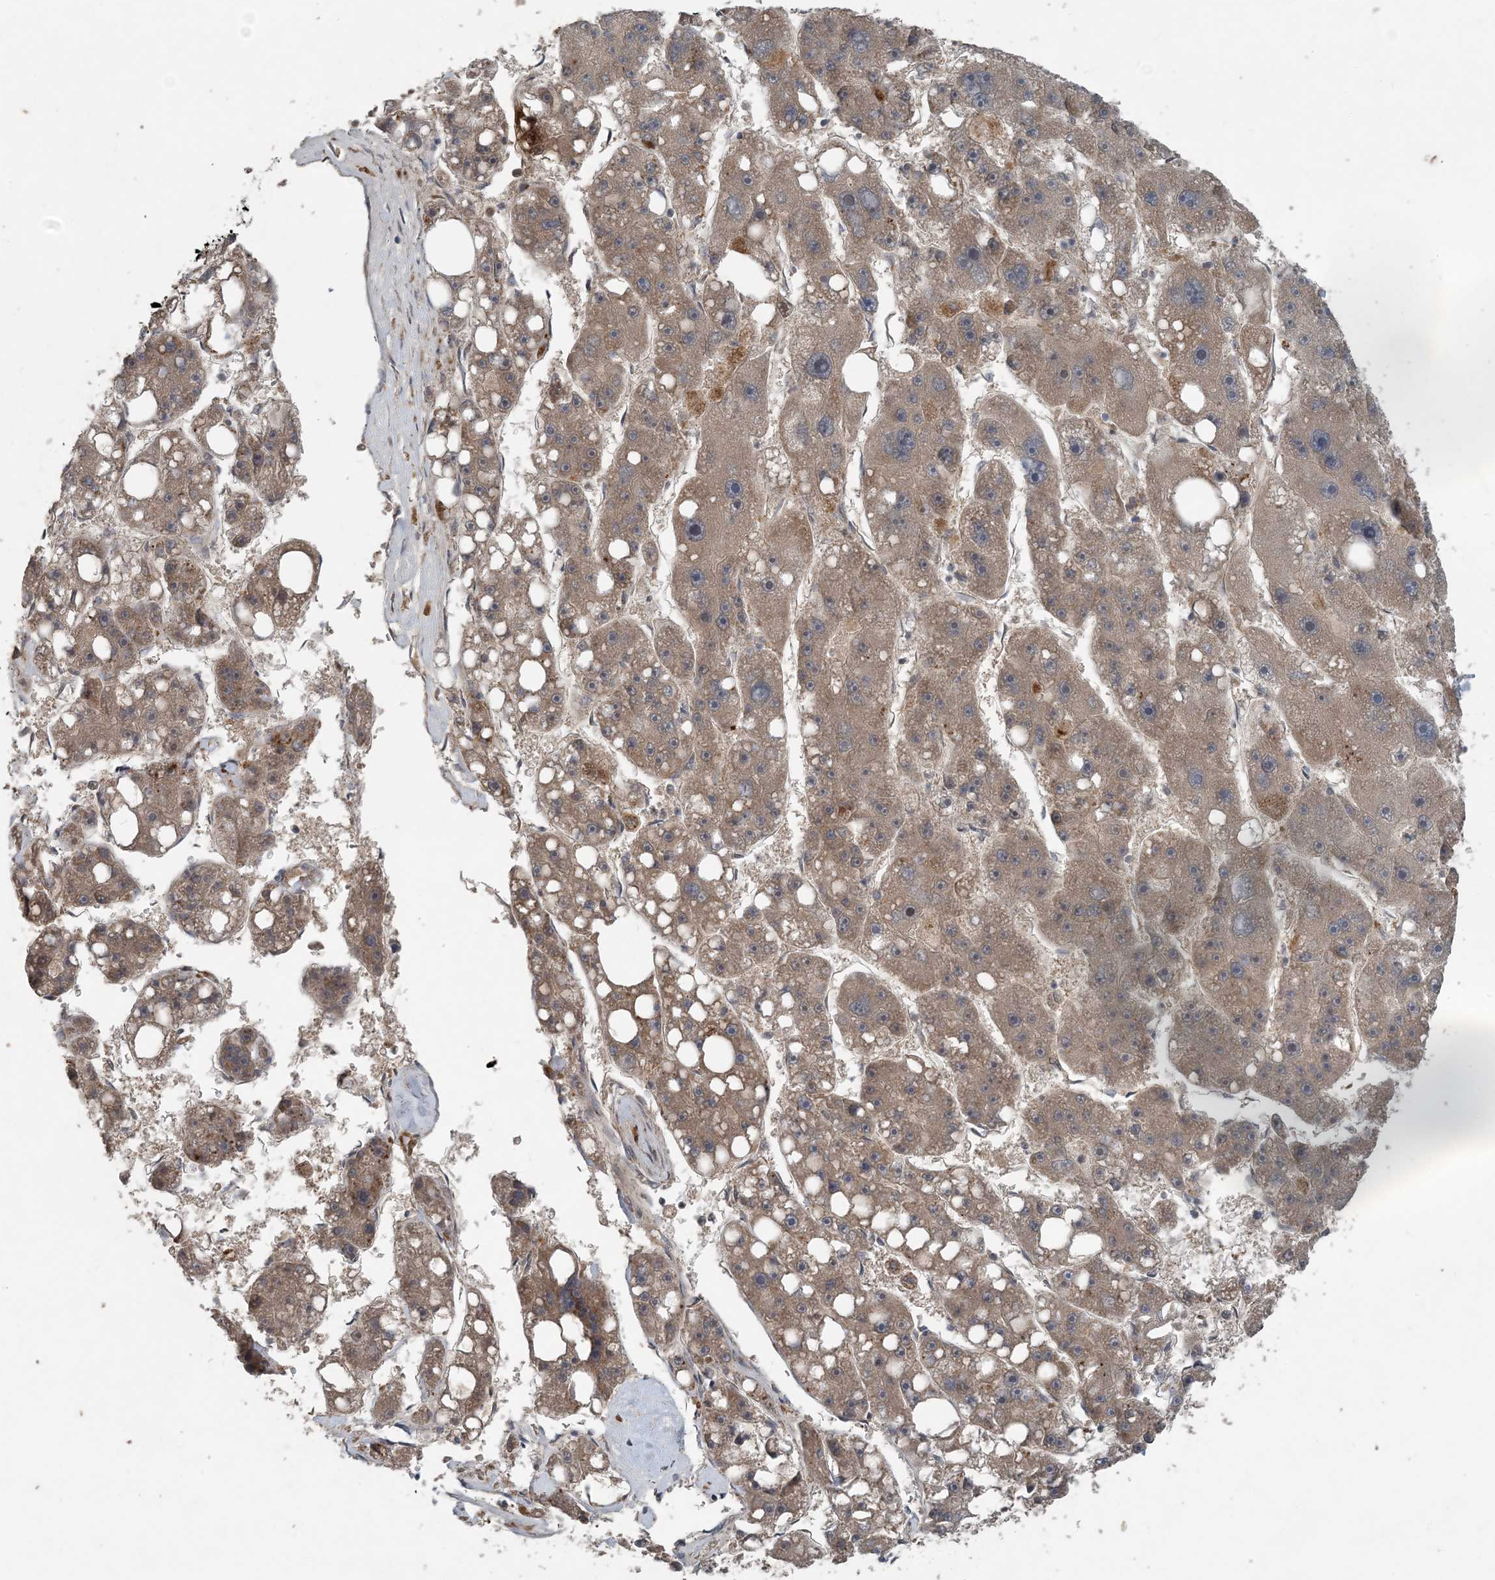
{"staining": {"intensity": "weak", "quantity": ">75%", "location": "cytoplasmic/membranous"}, "tissue": "liver cancer", "cell_type": "Tumor cells", "image_type": "cancer", "snomed": [{"axis": "morphology", "description": "Carcinoma, Hepatocellular, NOS"}, {"axis": "topography", "description": "Liver"}], "caption": "There is low levels of weak cytoplasmic/membranous staining in tumor cells of liver hepatocellular carcinoma, as demonstrated by immunohistochemical staining (brown color).", "gene": "MYO9B", "patient": {"sex": "female", "age": 61}}